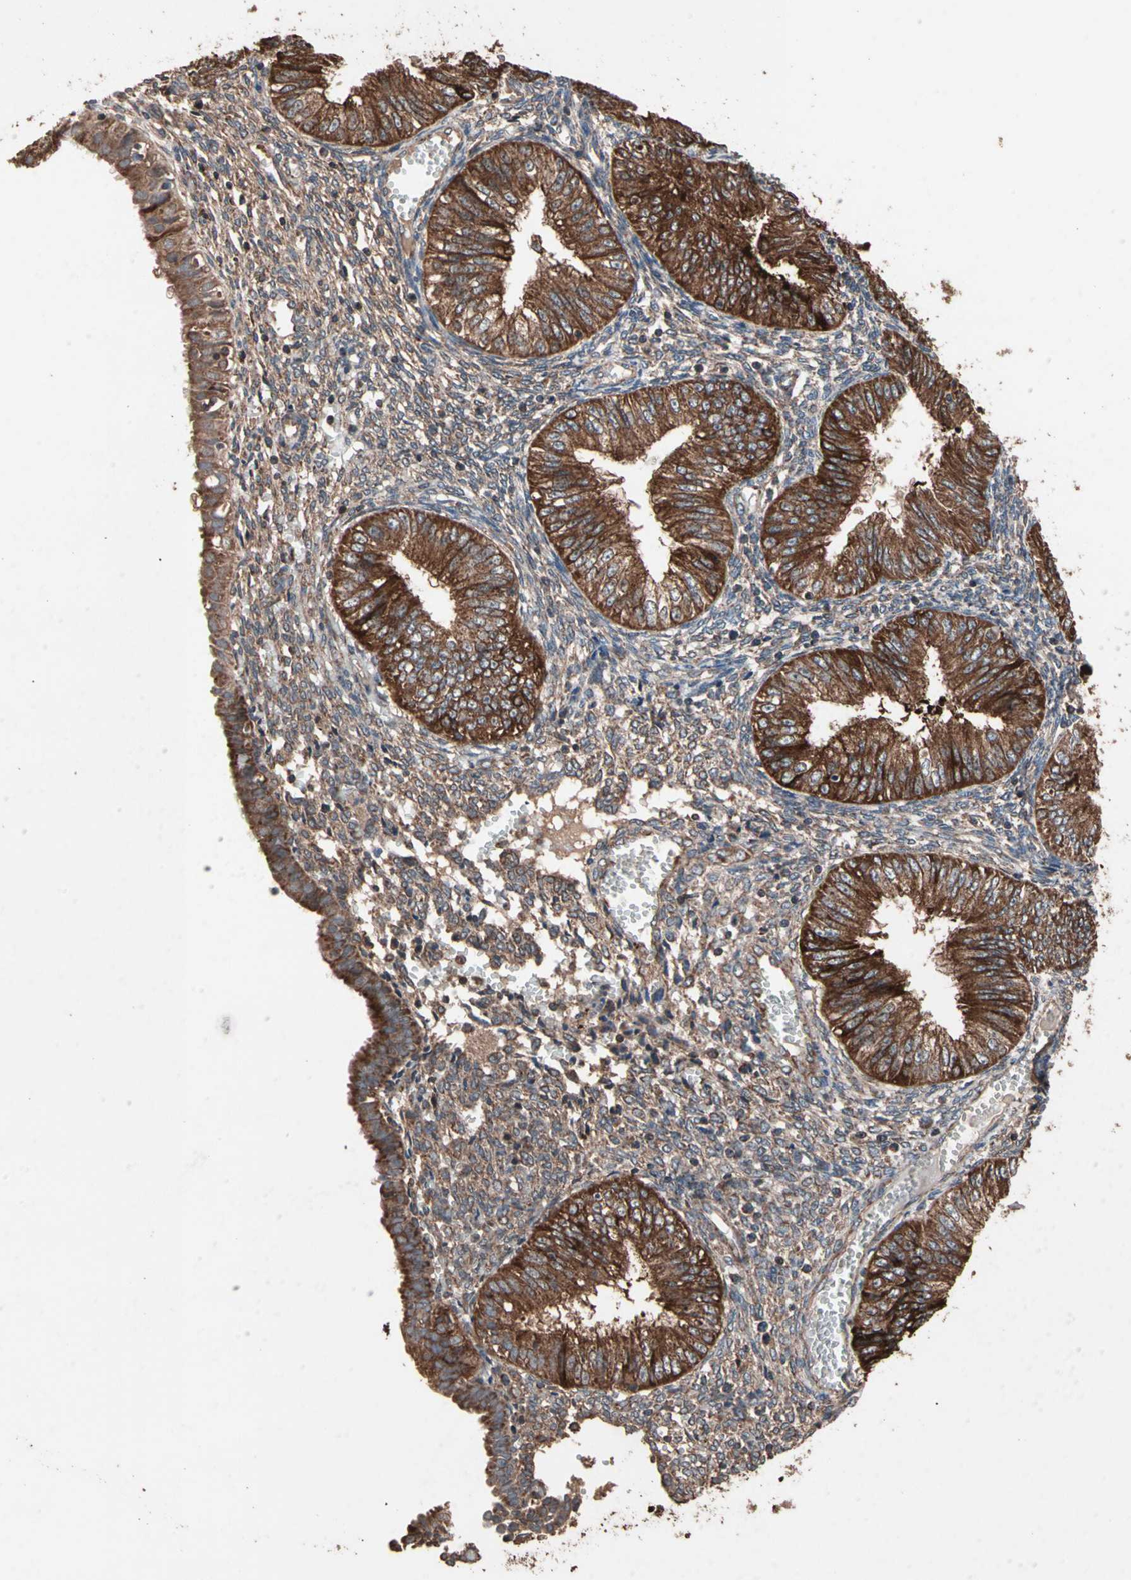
{"staining": {"intensity": "strong", "quantity": ">75%", "location": "cytoplasmic/membranous"}, "tissue": "endometrial cancer", "cell_type": "Tumor cells", "image_type": "cancer", "snomed": [{"axis": "morphology", "description": "Normal tissue, NOS"}, {"axis": "morphology", "description": "Adenocarcinoma, NOS"}, {"axis": "topography", "description": "Endometrium"}], "caption": "Protein staining displays strong cytoplasmic/membranous staining in approximately >75% of tumor cells in endometrial adenocarcinoma. The protein is shown in brown color, while the nuclei are stained blue.", "gene": "MRPL2", "patient": {"sex": "female", "age": 53}}